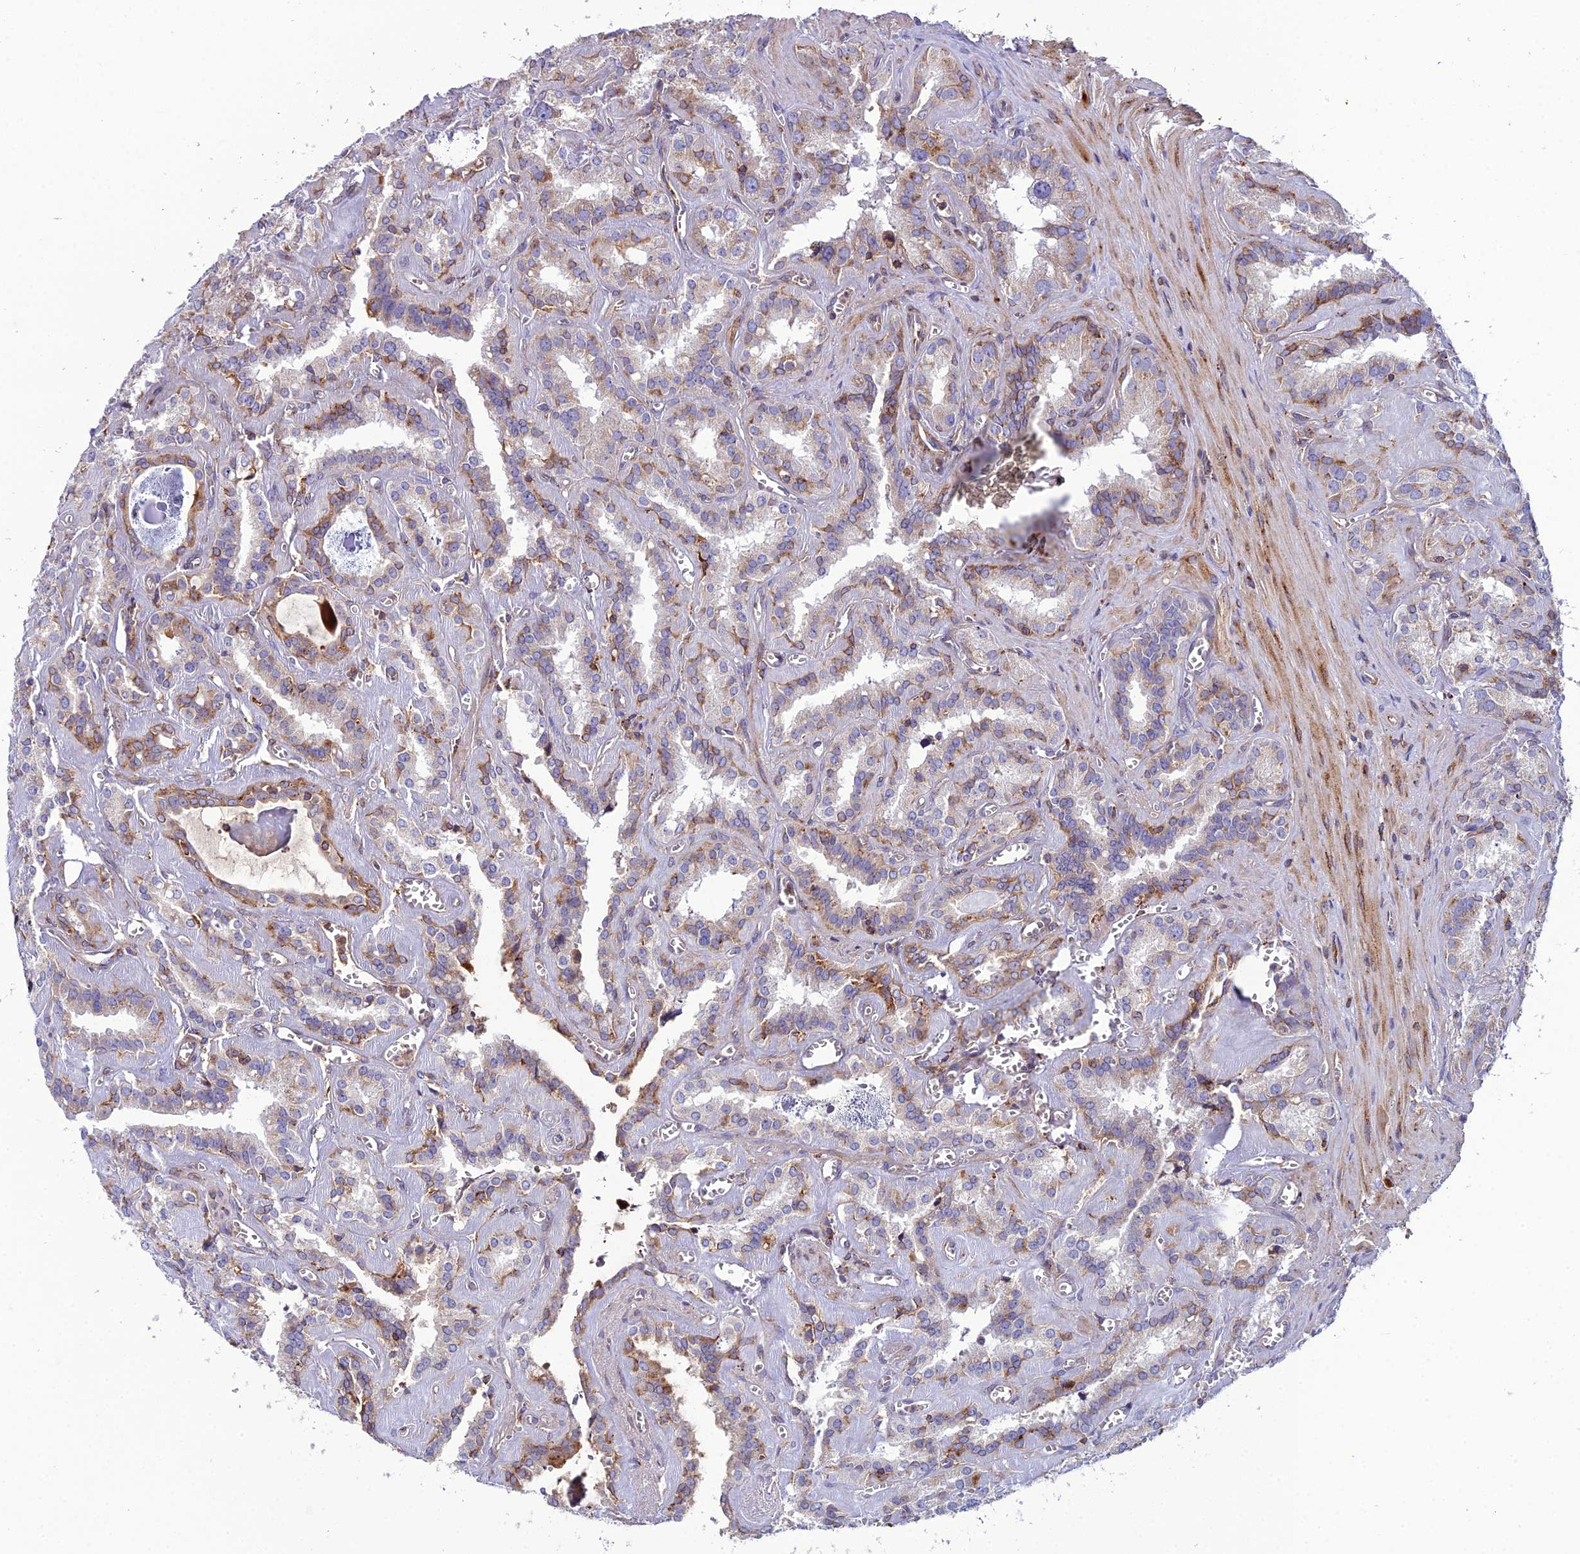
{"staining": {"intensity": "moderate", "quantity": "25%-75%", "location": "cytoplasmic/membranous"}, "tissue": "seminal vesicle", "cell_type": "Glandular cells", "image_type": "normal", "snomed": [{"axis": "morphology", "description": "Normal tissue, NOS"}, {"axis": "topography", "description": "Prostate"}, {"axis": "topography", "description": "Seminal veicle"}], "caption": "DAB (3,3'-diaminobenzidine) immunohistochemical staining of benign human seminal vesicle exhibits moderate cytoplasmic/membranous protein positivity in approximately 25%-75% of glandular cells. (DAB (3,3'-diaminobenzidine) = brown stain, brightfield microscopy at high magnification).", "gene": "LNPEP", "patient": {"sex": "male", "age": 59}}